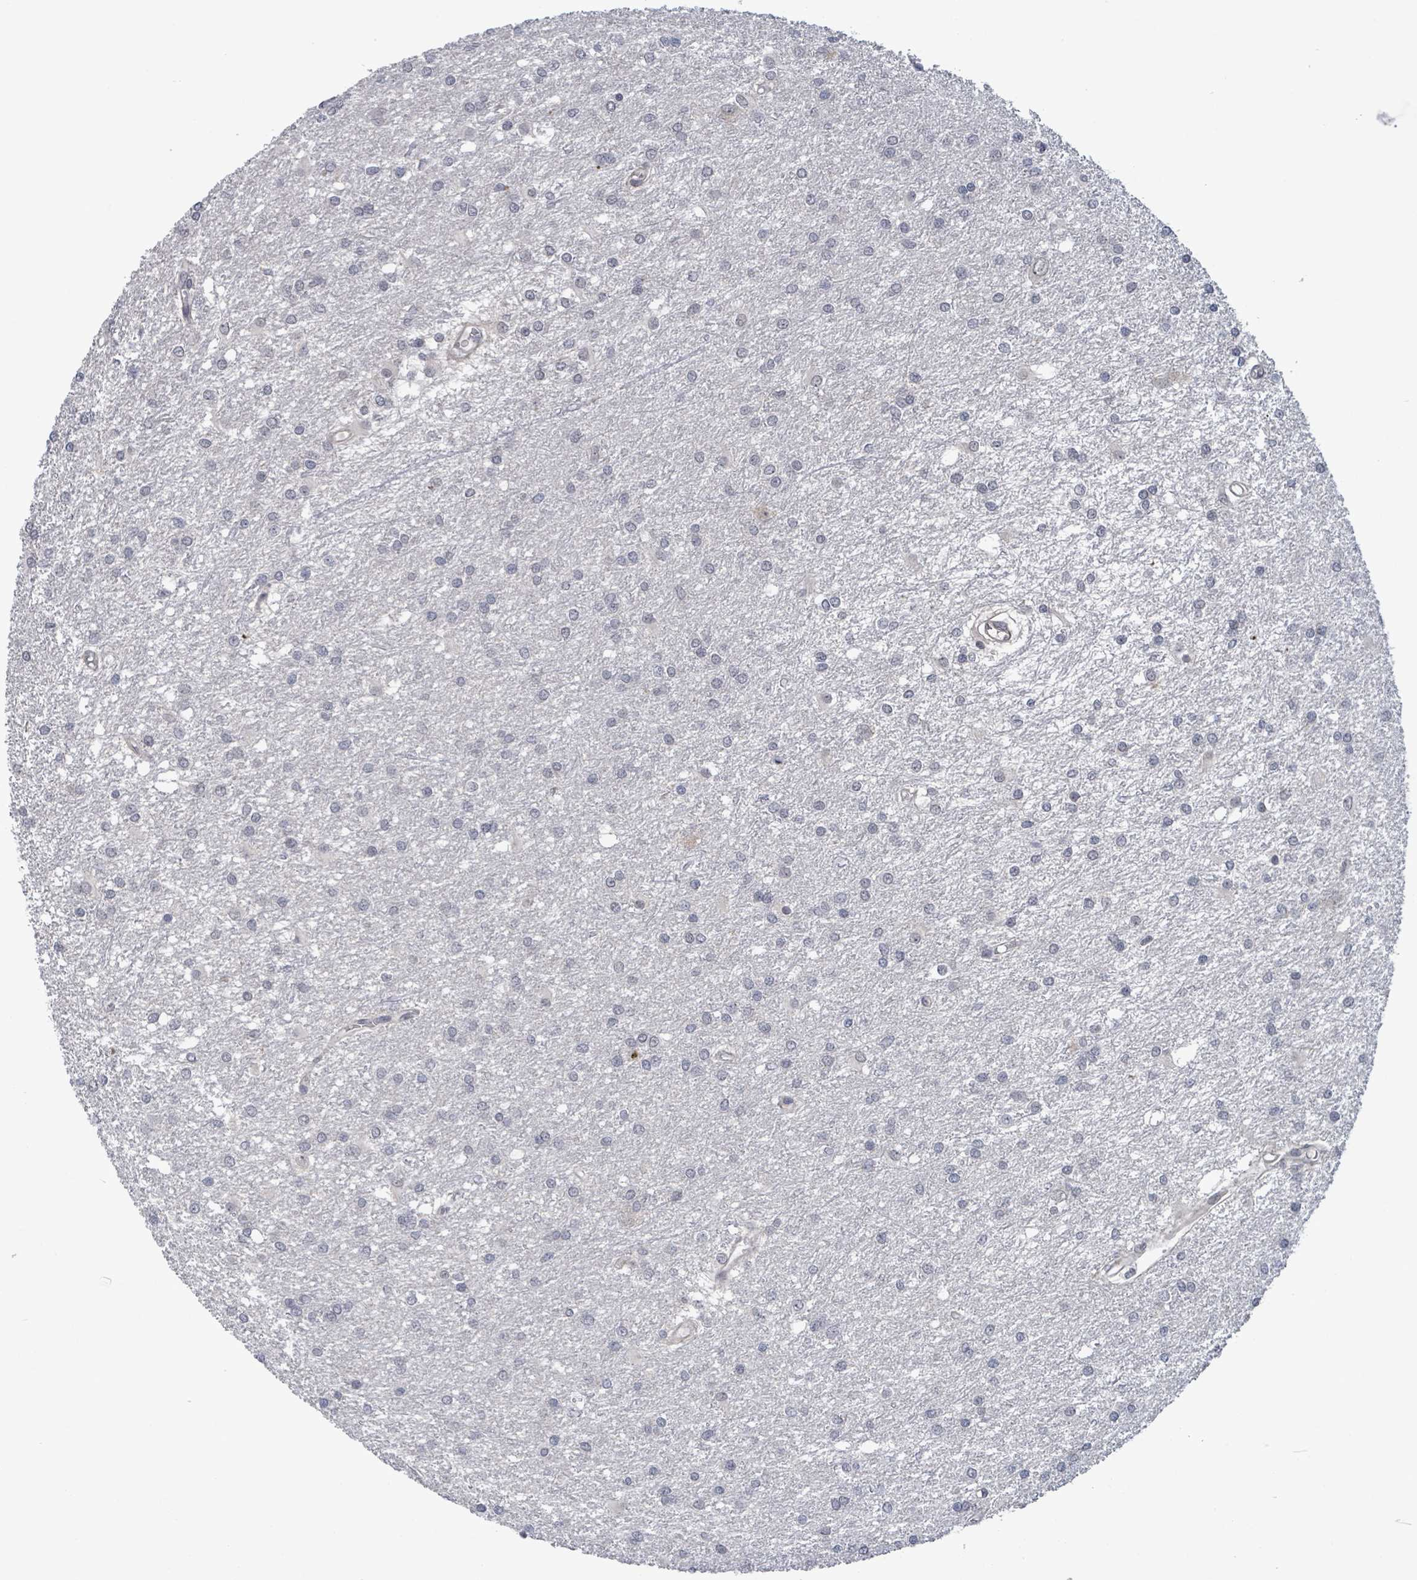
{"staining": {"intensity": "negative", "quantity": "none", "location": "none"}, "tissue": "glioma", "cell_type": "Tumor cells", "image_type": "cancer", "snomed": [{"axis": "morphology", "description": "Glioma, malignant, High grade"}, {"axis": "topography", "description": "Brain"}], "caption": "DAB (3,3'-diaminobenzidine) immunohistochemical staining of glioma demonstrates no significant staining in tumor cells.", "gene": "AMMECR1", "patient": {"sex": "female", "age": 50}}